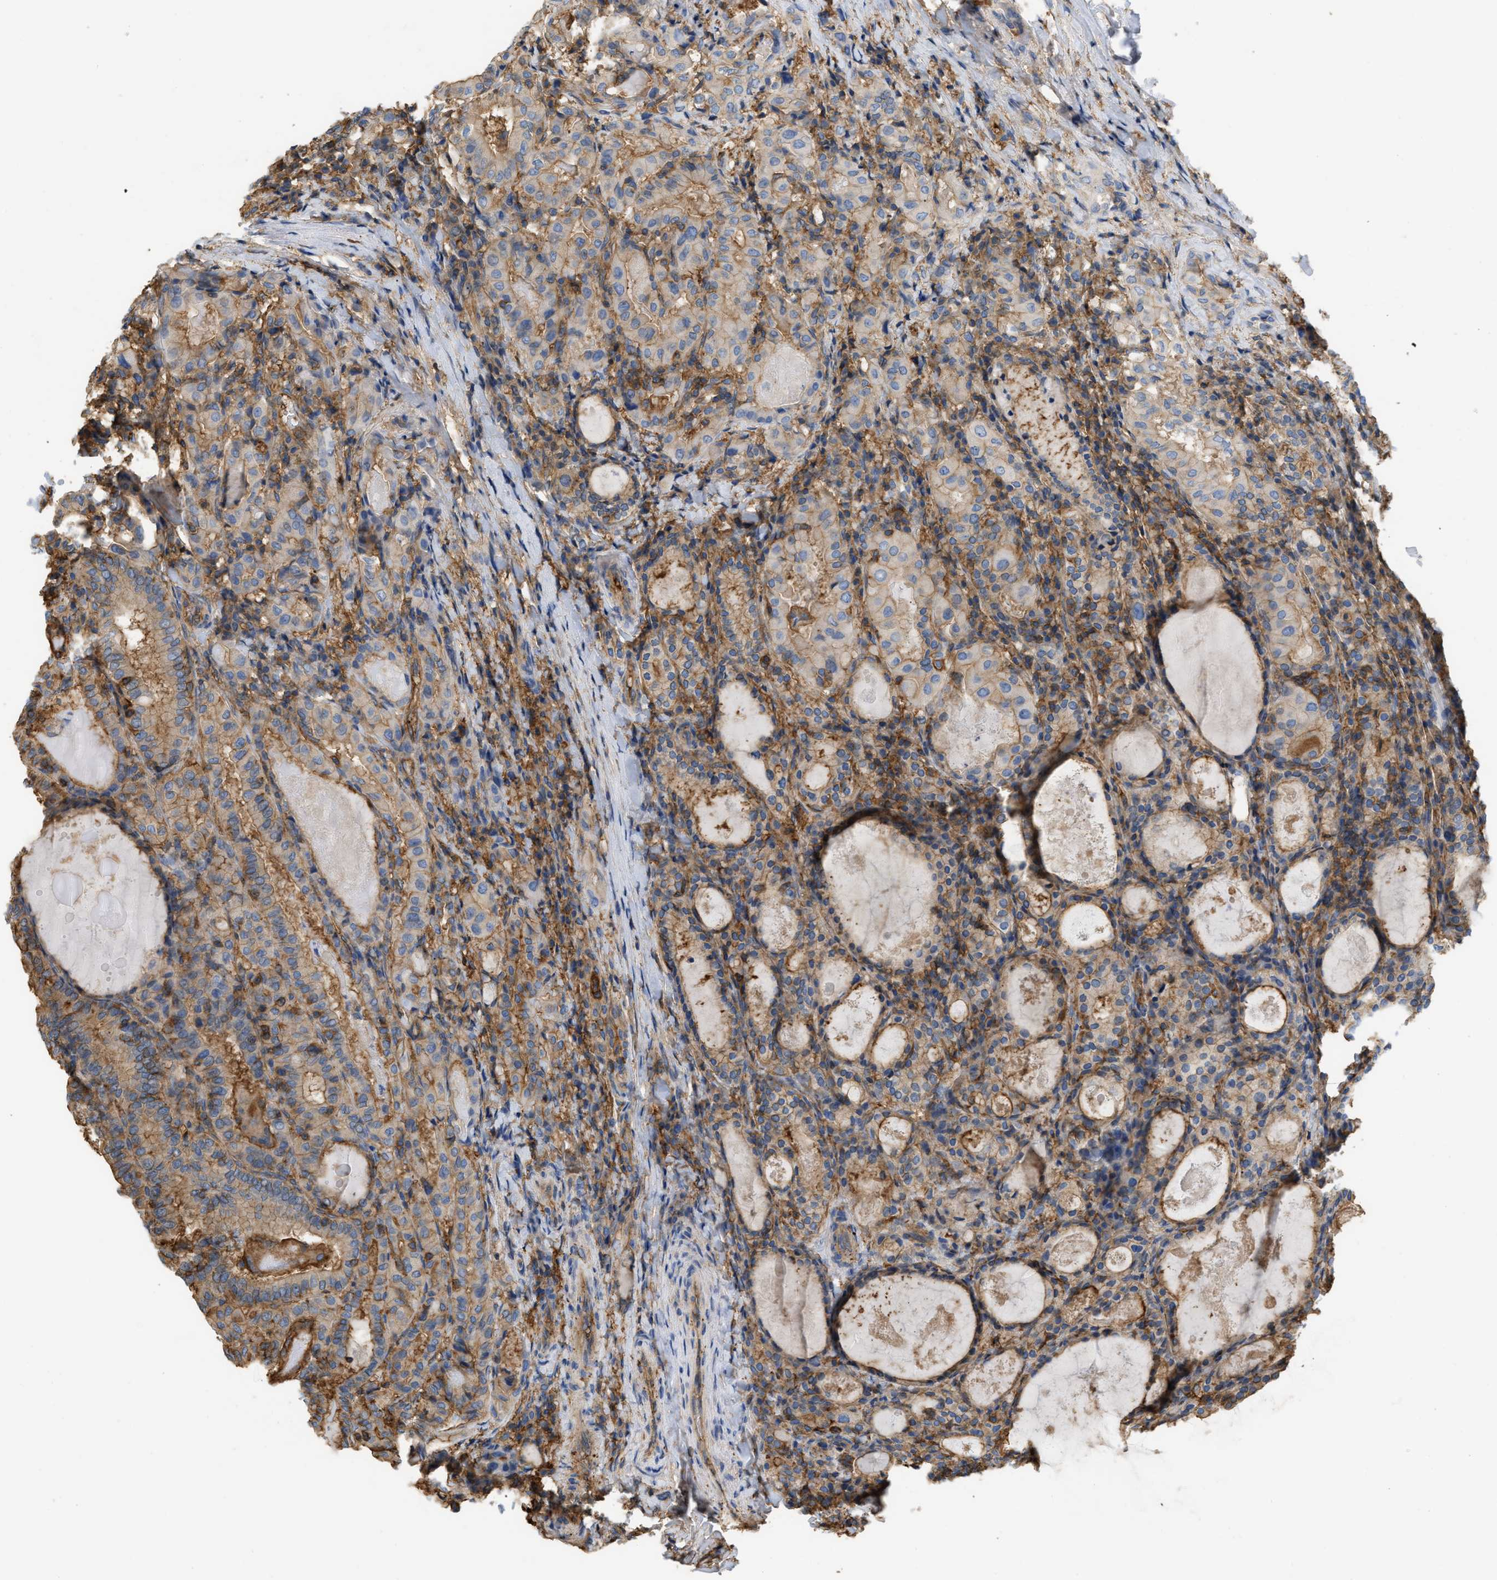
{"staining": {"intensity": "moderate", "quantity": ">75%", "location": "cytoplasmic/membranous"}, "tissue": "thyroid cancer", "cell_type": "Tumor cells", "image_type": "cancer", "snomed": [{"axis": "morphology", "description": "Papillary adenocarcinoma, NOS"}, {"axis": "topography", "description": "Thyroid gland"}], "caption": "About >75% of tumor cells in human thyroid papillary adenocarcinoma show moderate cytoplasmic/membranous protein positivity as visualized by brown immunohistochemical staining.", "gene": "GNB4", "patient": {"sex": "female", "age": 42}}